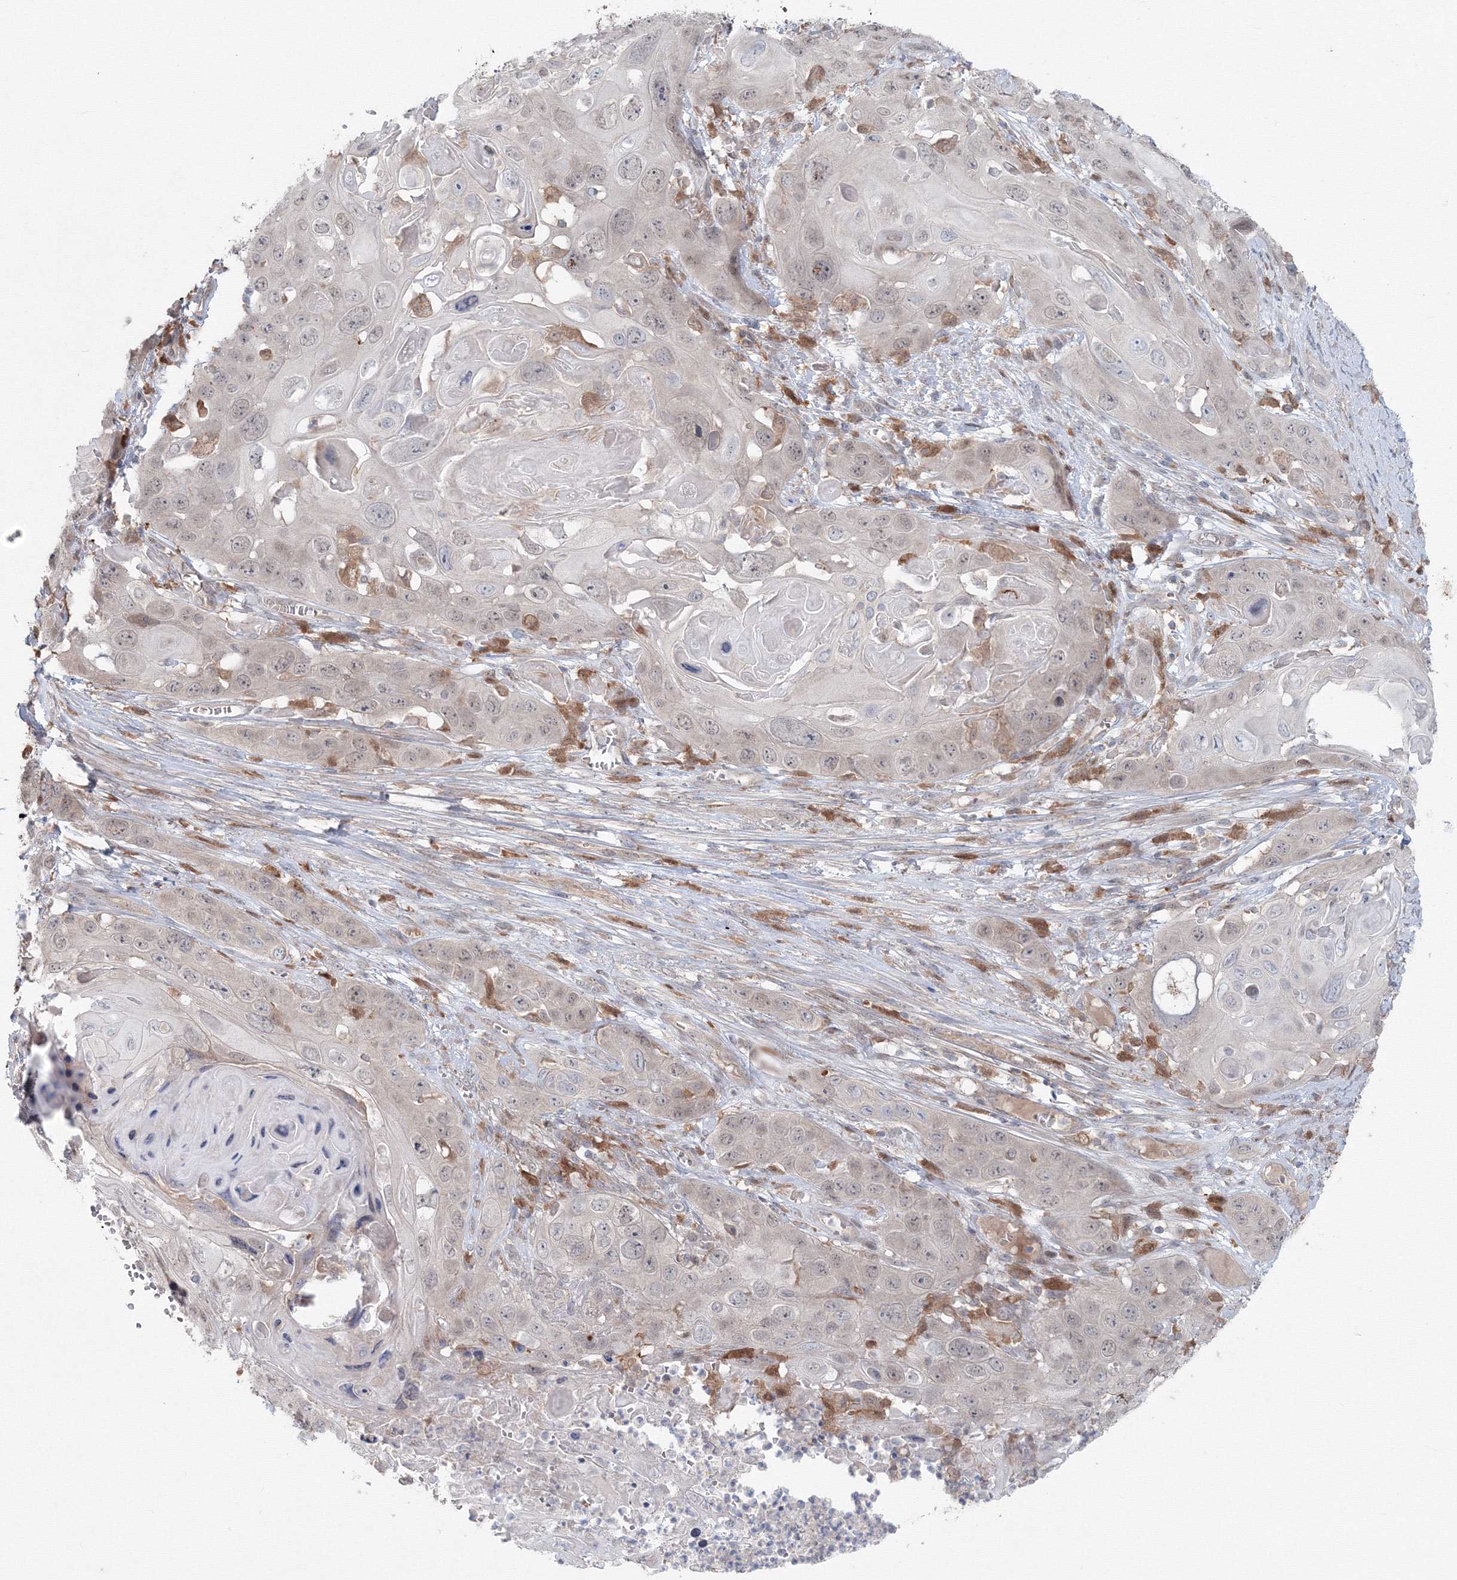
{"staining": {"intensity": "weak", "quantity": "25%-75%", "location": "nuclear"}, "tissue": "skin cancer", "cell_type": "Tumor cells", "image_type": "cancer", "snomed": [{"axis": "morphology", "description": "Squamous cell carcinoma, NOS"}, {"axis": "topography", "description": "Skin"}], "caption": "This is an image of IHC staining of skin cancer, which shows weak positivity in the nuclear of tumor cells.", "gene": "MKRN2", "patient": {"sex": "male", "age": 55}}